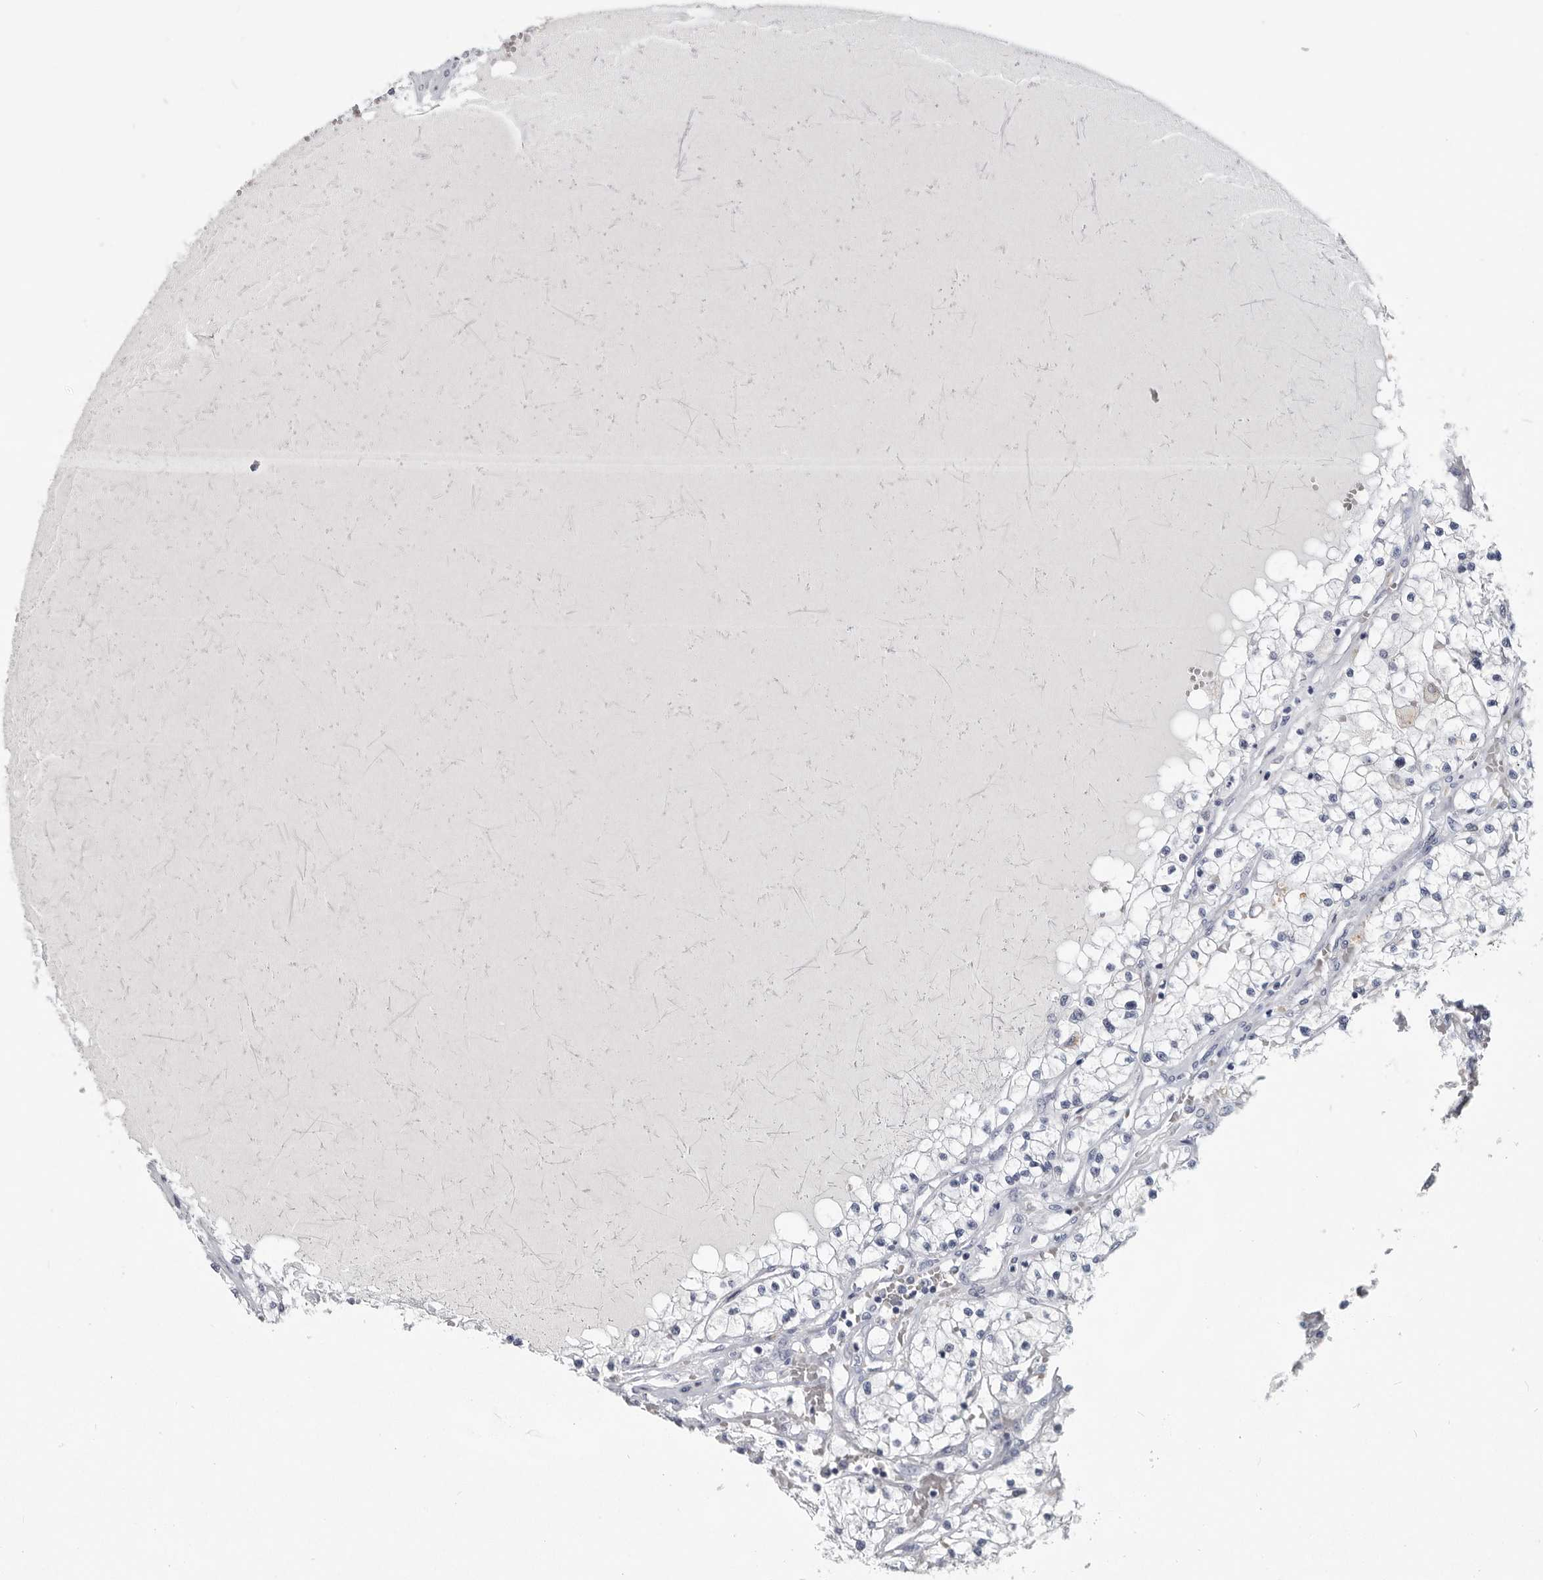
{"staining": {"intensity": "negative", "quantity": "none", "location": "none"}, "tissue": "renal cancer", "cell_type": "Tumor cells", "image_type": "cancer", "snomed": [{"axis": "morphology", "description": "Normal tissue, NOS"}, {"axis": "morphology", "description": "Adenocarcinoma, NOS"}, {"axis": "topography", "description": "Kidney"}], "caption": "Immunohistochemistry of human renal cancer exhibits no expression in tumor cells.", "gene": "WRAP73", "patient": {"sex": "male", "age": 68}}